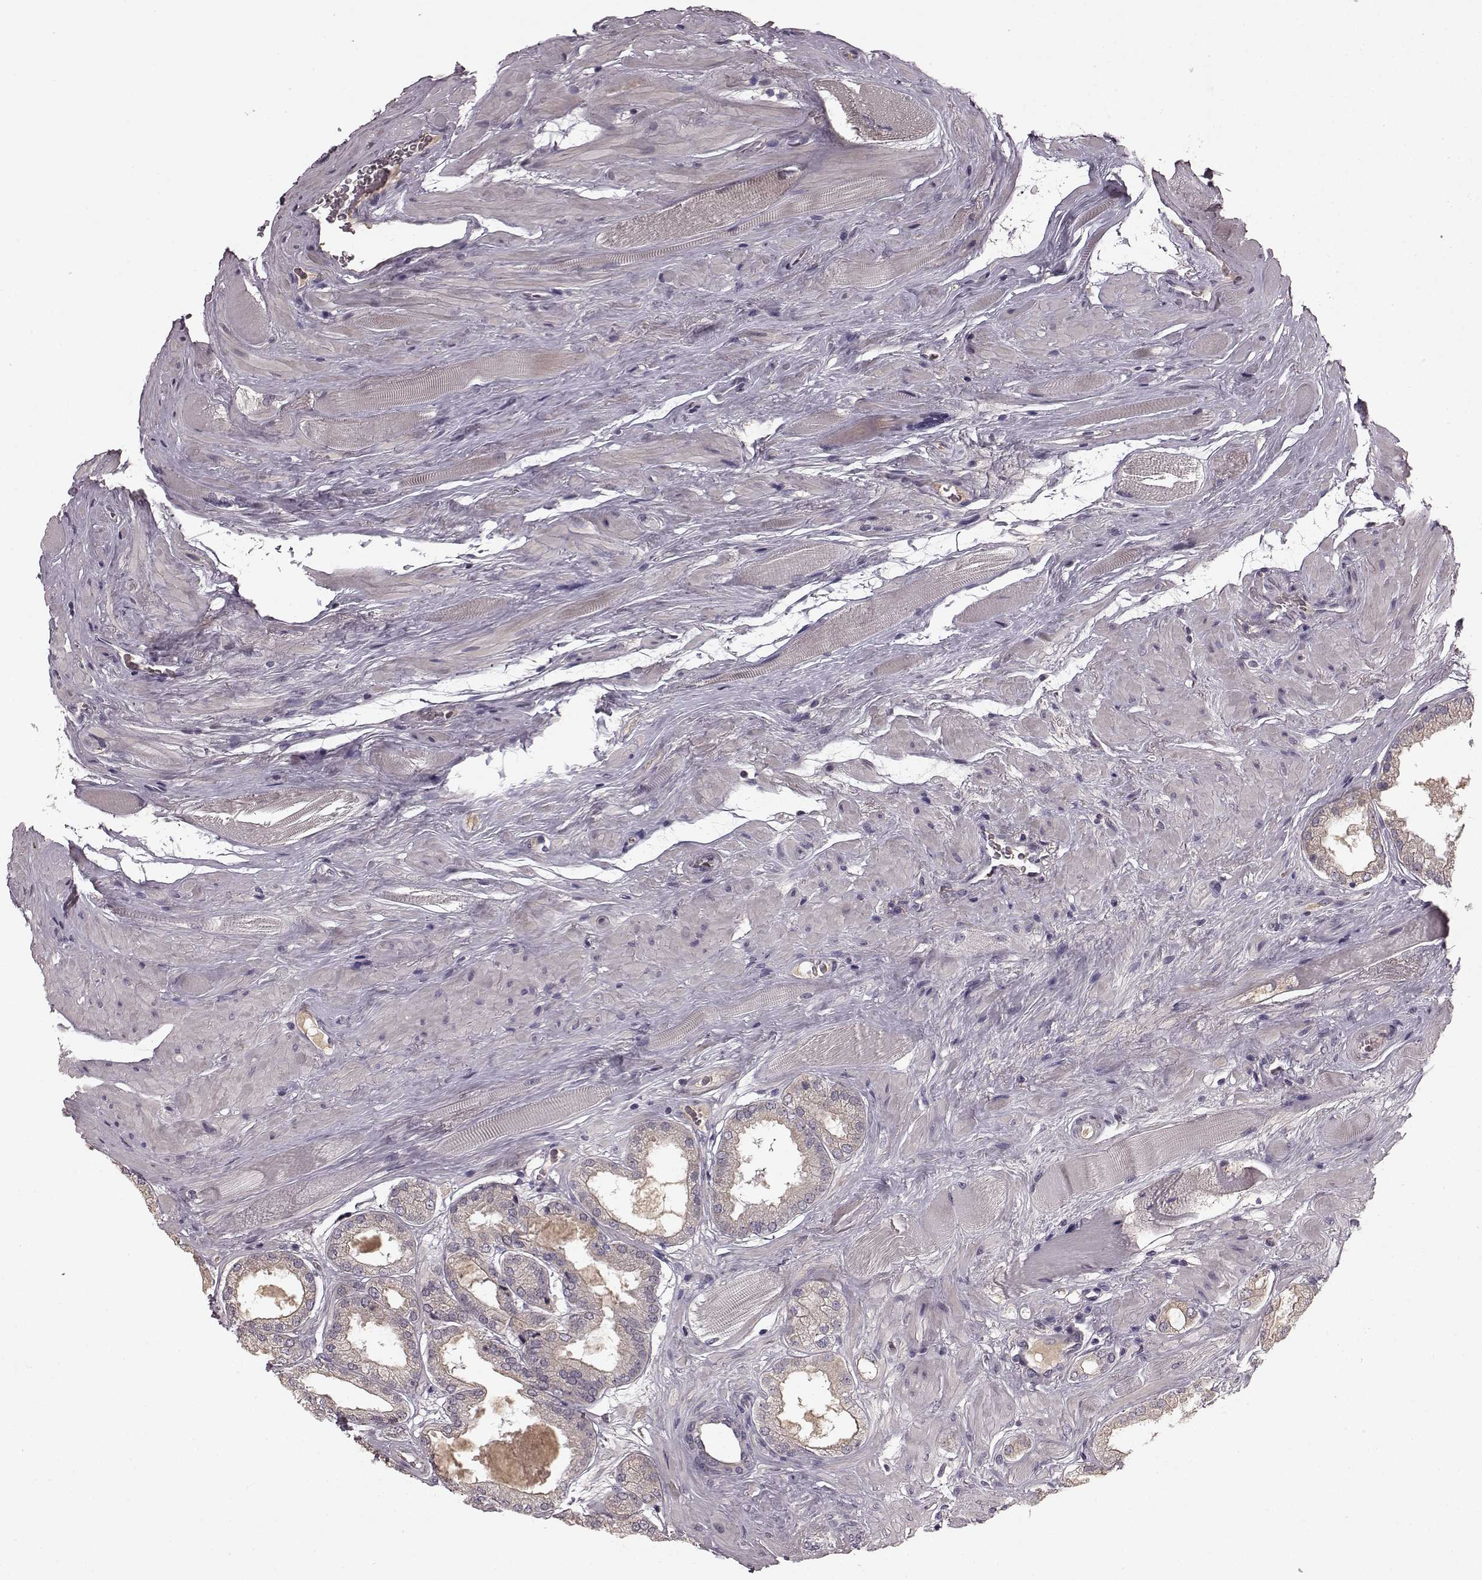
{"staining": {"intensity": "negative", "quantity": "none", "location": "none"}, "tissue": "prostate cancer", "cell_type": "Tumor cells", "image_type": "cancer", "snomed": [{"axis": "morphology", "description": "Adenocarcinoma, NOS"}, {"axis": "topography", "description": "Prostate"}], "caption": "IHC of prostate cancer (adenocarcinoma) displays no expression in tumor cells.", "gene": "SLC22A18", "patient": {"sex": "male", "age": 63}}